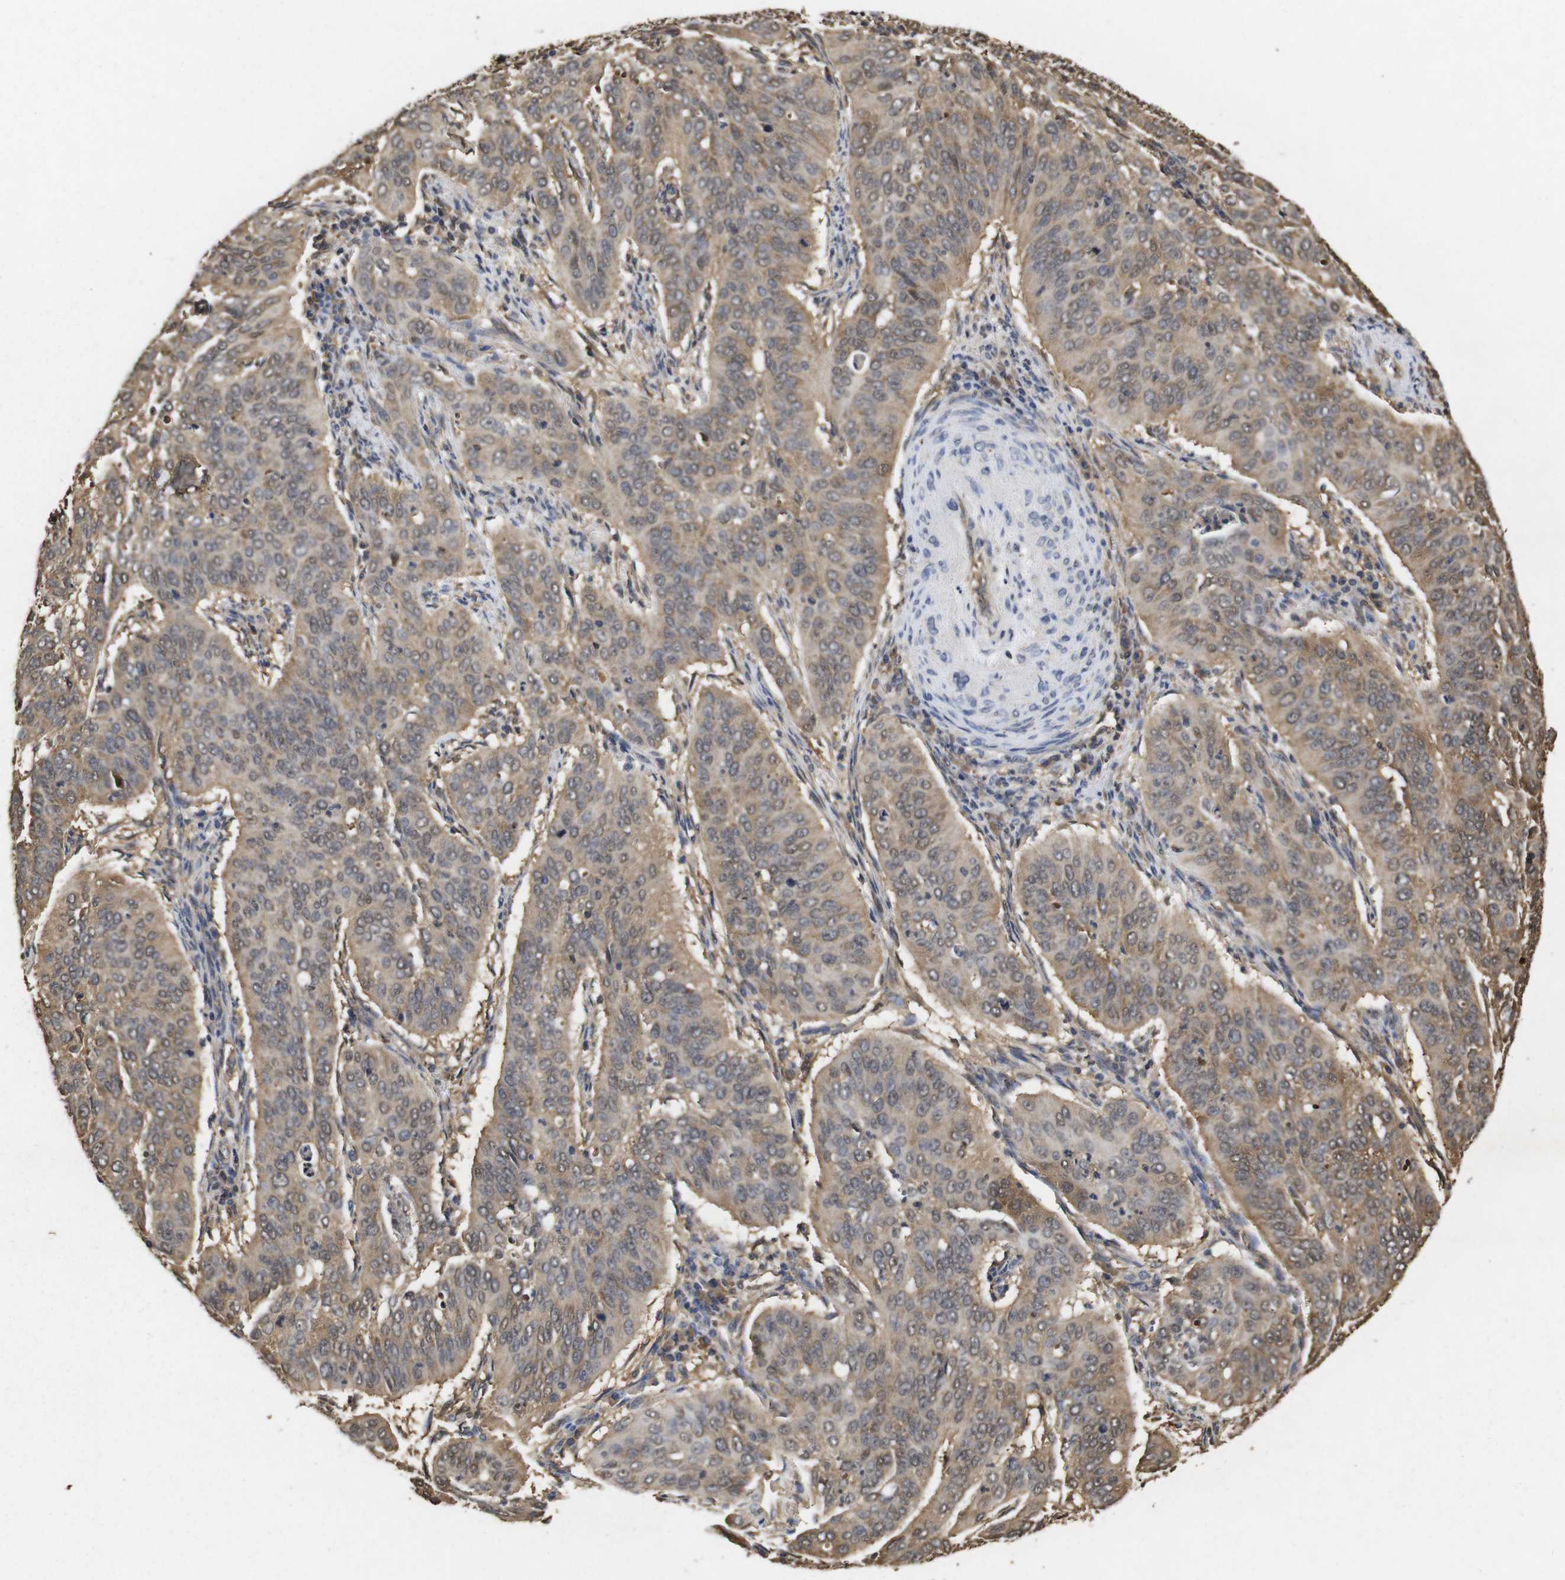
{"staining": {"intensity": "moderate", "quantity": ">75%", "location": "cytoplasmic/membranous"}, "tissue": "cervical cancer", "cell_type": "Tumor cells", "image_type": "cancer", "snomed": [{"axis": "morphology", "description": "Normal tissue, NOS"}, {"axis": "morphology", "description": "Squamous cell carcinoma, NOS"}, {"axis": "topography", "description": "Cervix"}], "caption": "Protein staining of cervical cancer (squamous cell carcinoma) tissue shows moderate cytoplasmic/membranous expression in approximately >75% of tumor cells.", "gene": "SUMO3", "patient": {"sex": "female", "age": 39}}